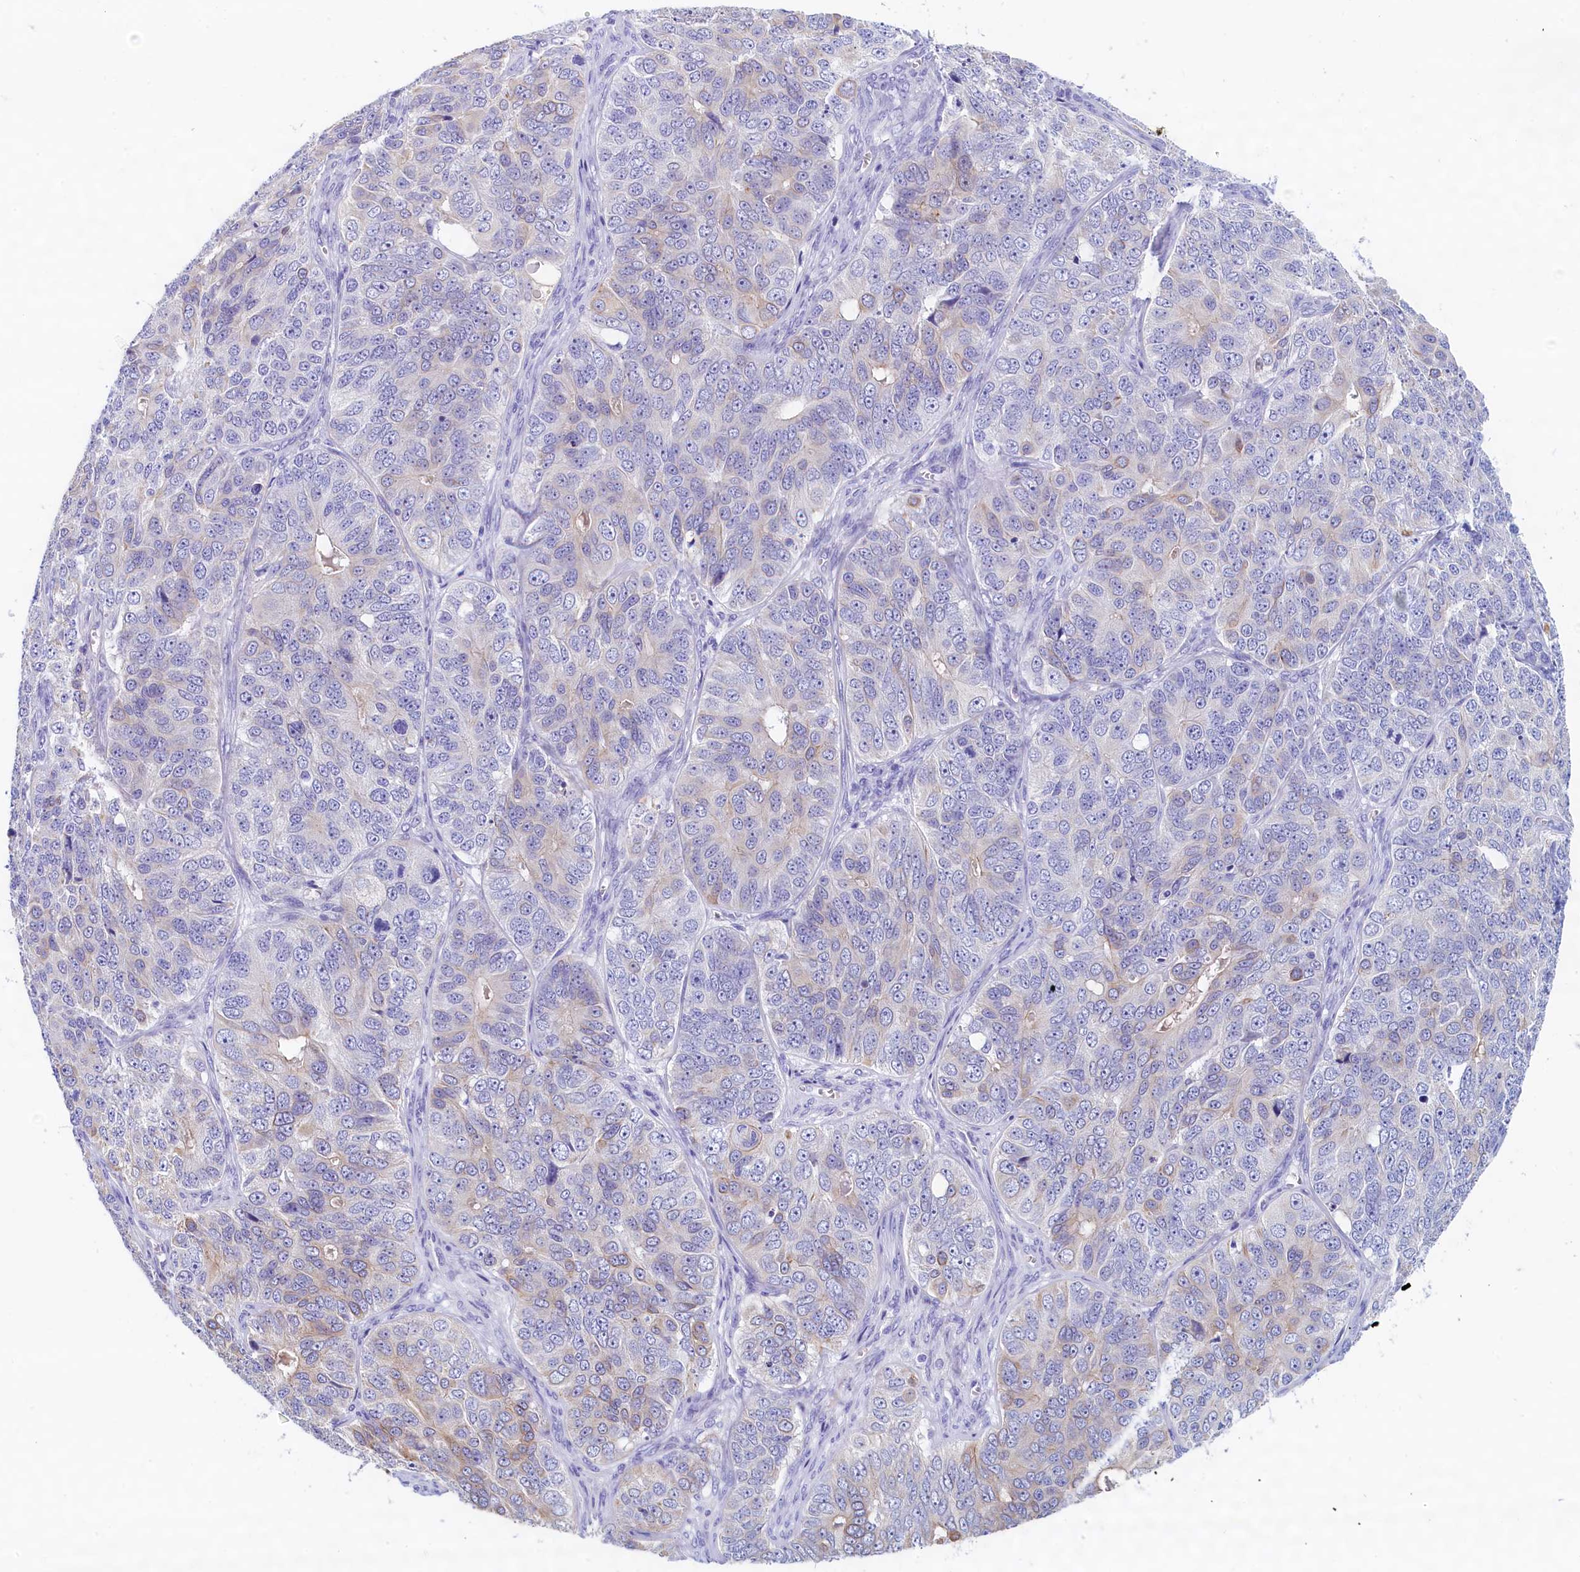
{"staining": {"intensity": "weak", "quantity": "<25%", "location": "cytoplasmic/membranous"}, "tissue": "ovarian cancer", "cell_type": "Tumor cells", "image_type": "cancer", "snomed": [{"axis": "morphology", "description": "Carcinoma, endometroid"}, {"axis": "topography", "description": "Ovary"}], "caption": "There is no significant expression in tumor cells of ovarian cancer (endometroid carcinoma). (DAB (3,3'-diaminobenzidine) immunohistochemistry visualized using brightfield microscopy, high magnification).", "gene": "GUCA1C", "patient": {"sex": "female", "age": 51}}